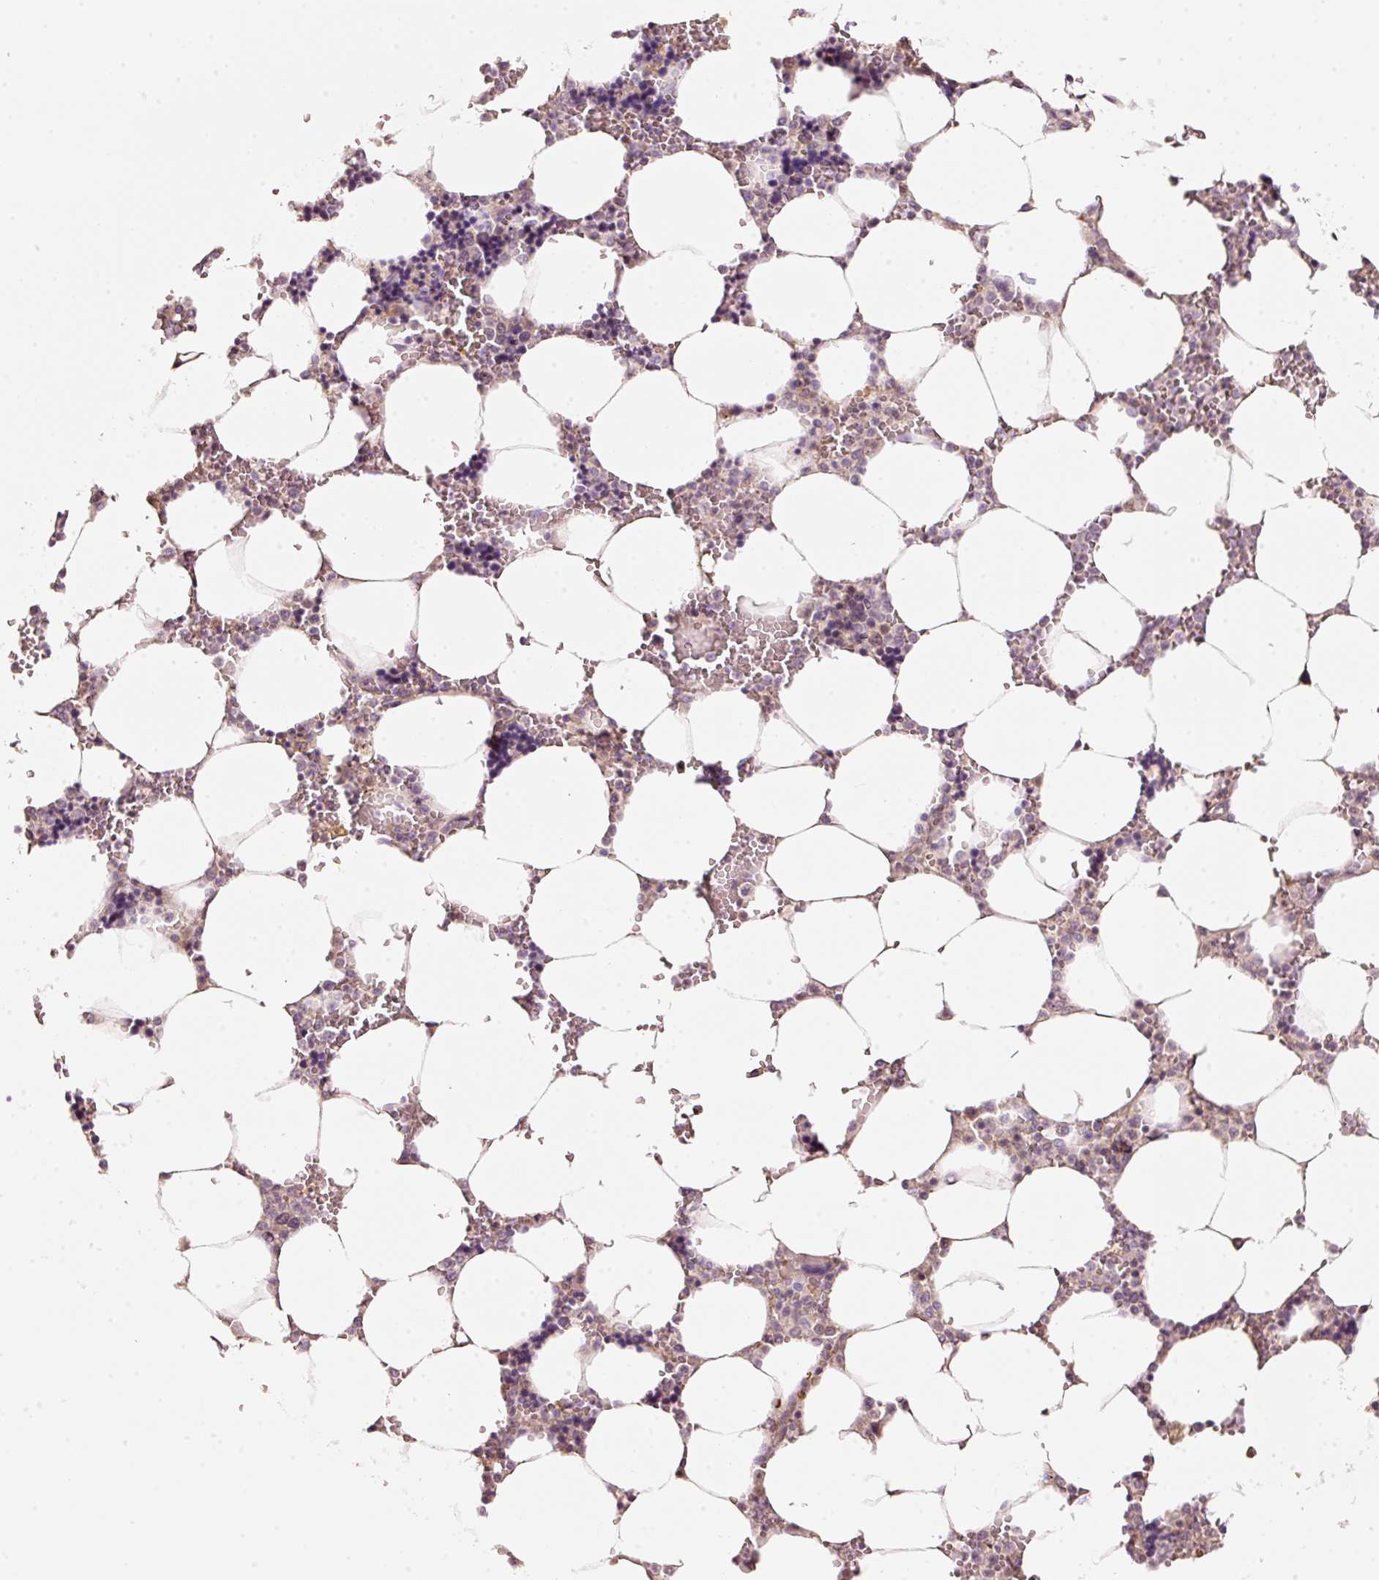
{"staining": {"intensity": "moderate", "quantity": "<25%", "location": "cytoplasmic/membranous"}, "tissue": "bone marrow", "cell_type": "Hematopoietic cells", "image_type": "normal", "snomed": [{"axis": "morphology", "description": "Normal tissue, NOS"}, {"axis": "topography", "description": "Bone marrow"}], "caption": "A high-resolution micrograph shows IHC staining of unremarkable bone marrow, which shows moderate cytoplasmic/membranous positivity in approximately <25% of hematopoietic cells.", "gene": "ARHGAP22", "patient": {"sex": "male", "age": 64}}